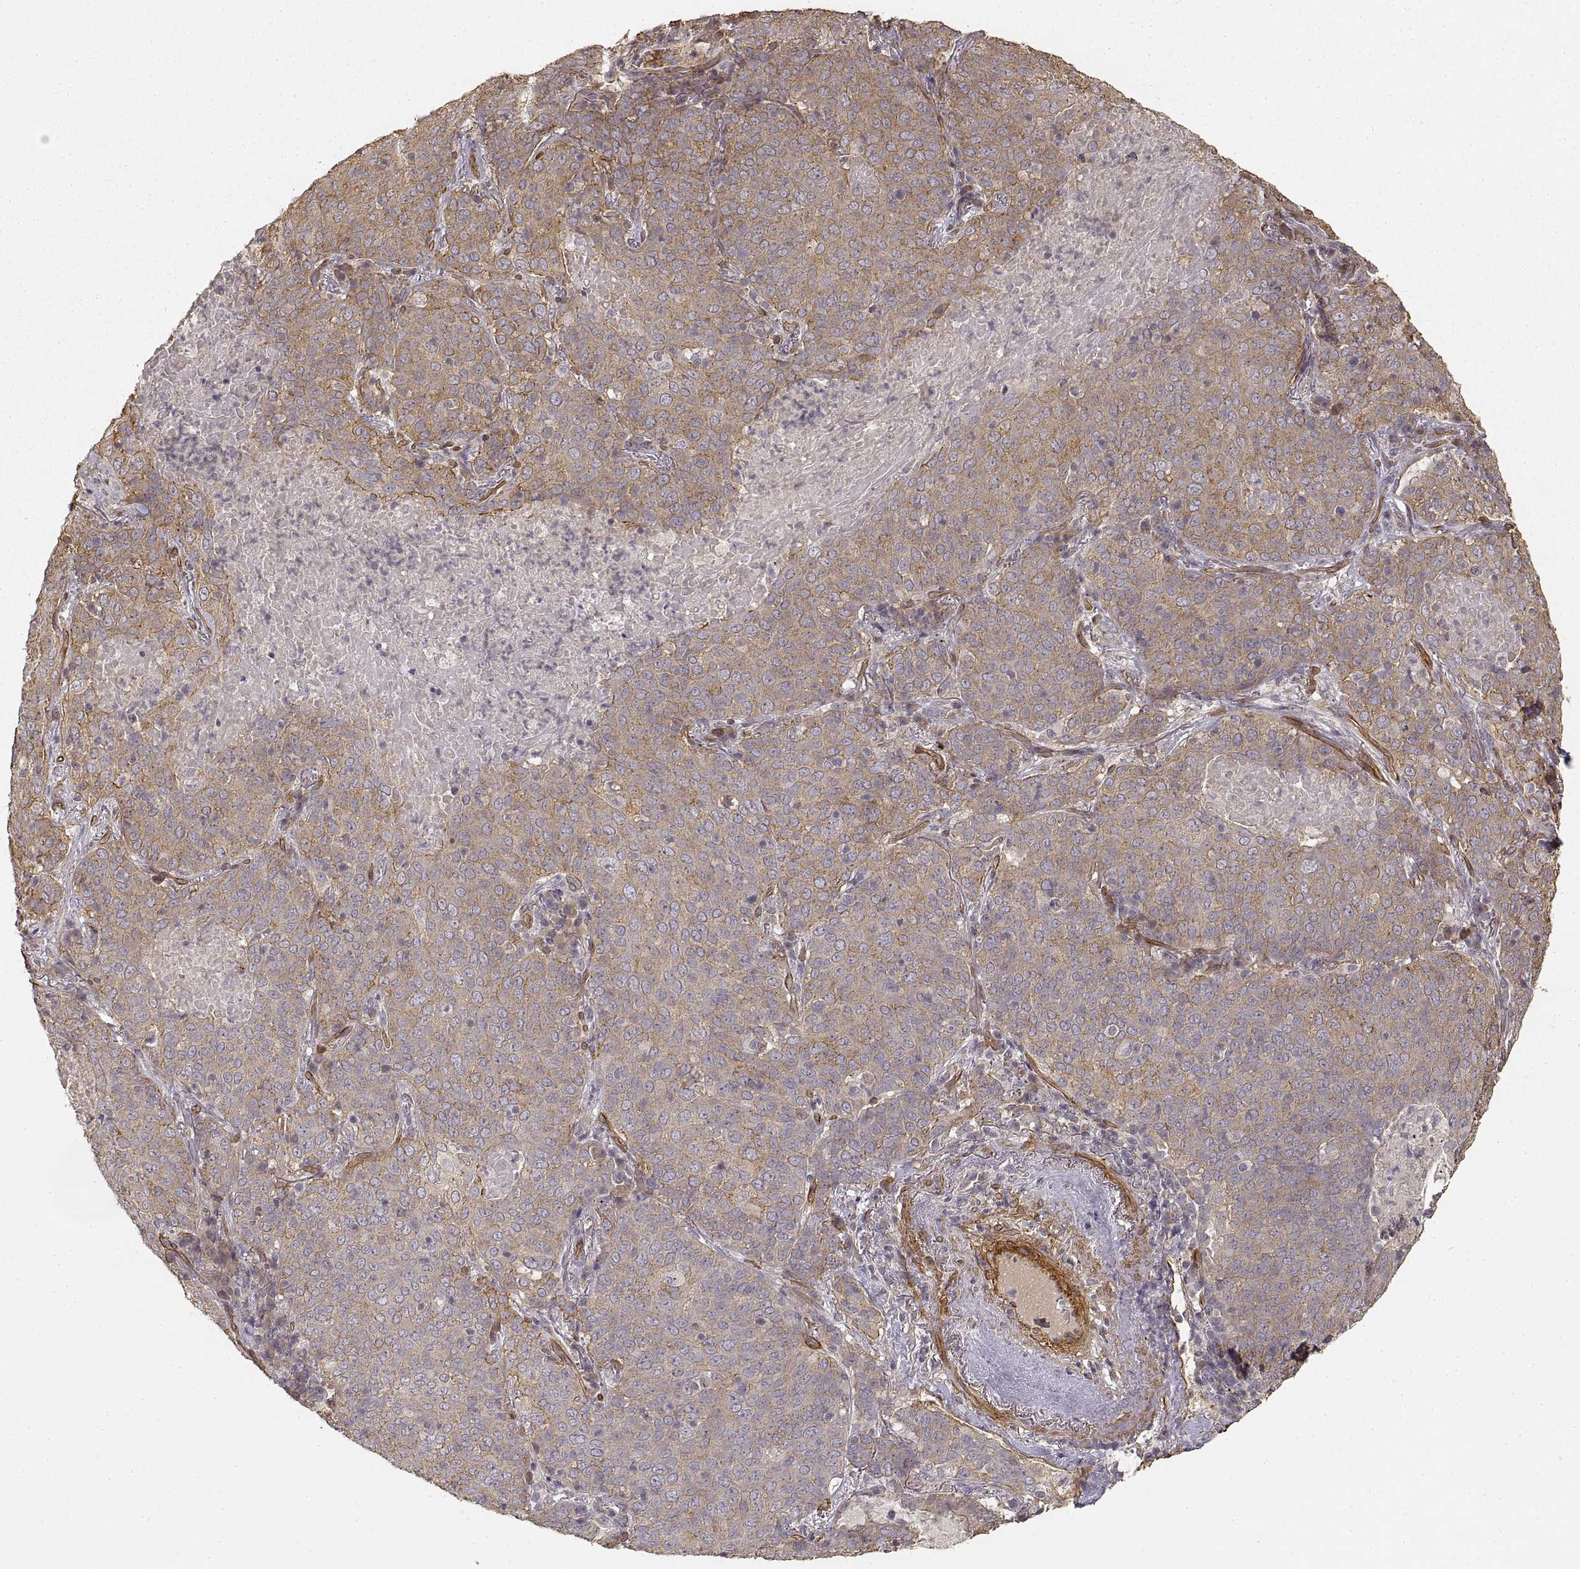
{"staining": {"intensity": "weak", "quantity": ">75%", "location": "cytoplasmic/membranous"}, "tissue": "lung cancer", "cell_type": "Tumor cells", "image_type": "cancer", "snomed": [{"axis": "morphology", "description": "Squamous cell carcinoma, NOS"}, {"axis": "topography", "description": "Lung"}], "caption": "Protein staining demonstrates weak cytoplasmic/membranous expression in about >75% of tumor cells in squamous cell carcinoma (lung).", "gene": "LAMA4", "patient": {"sex": "male", "age": 82}}